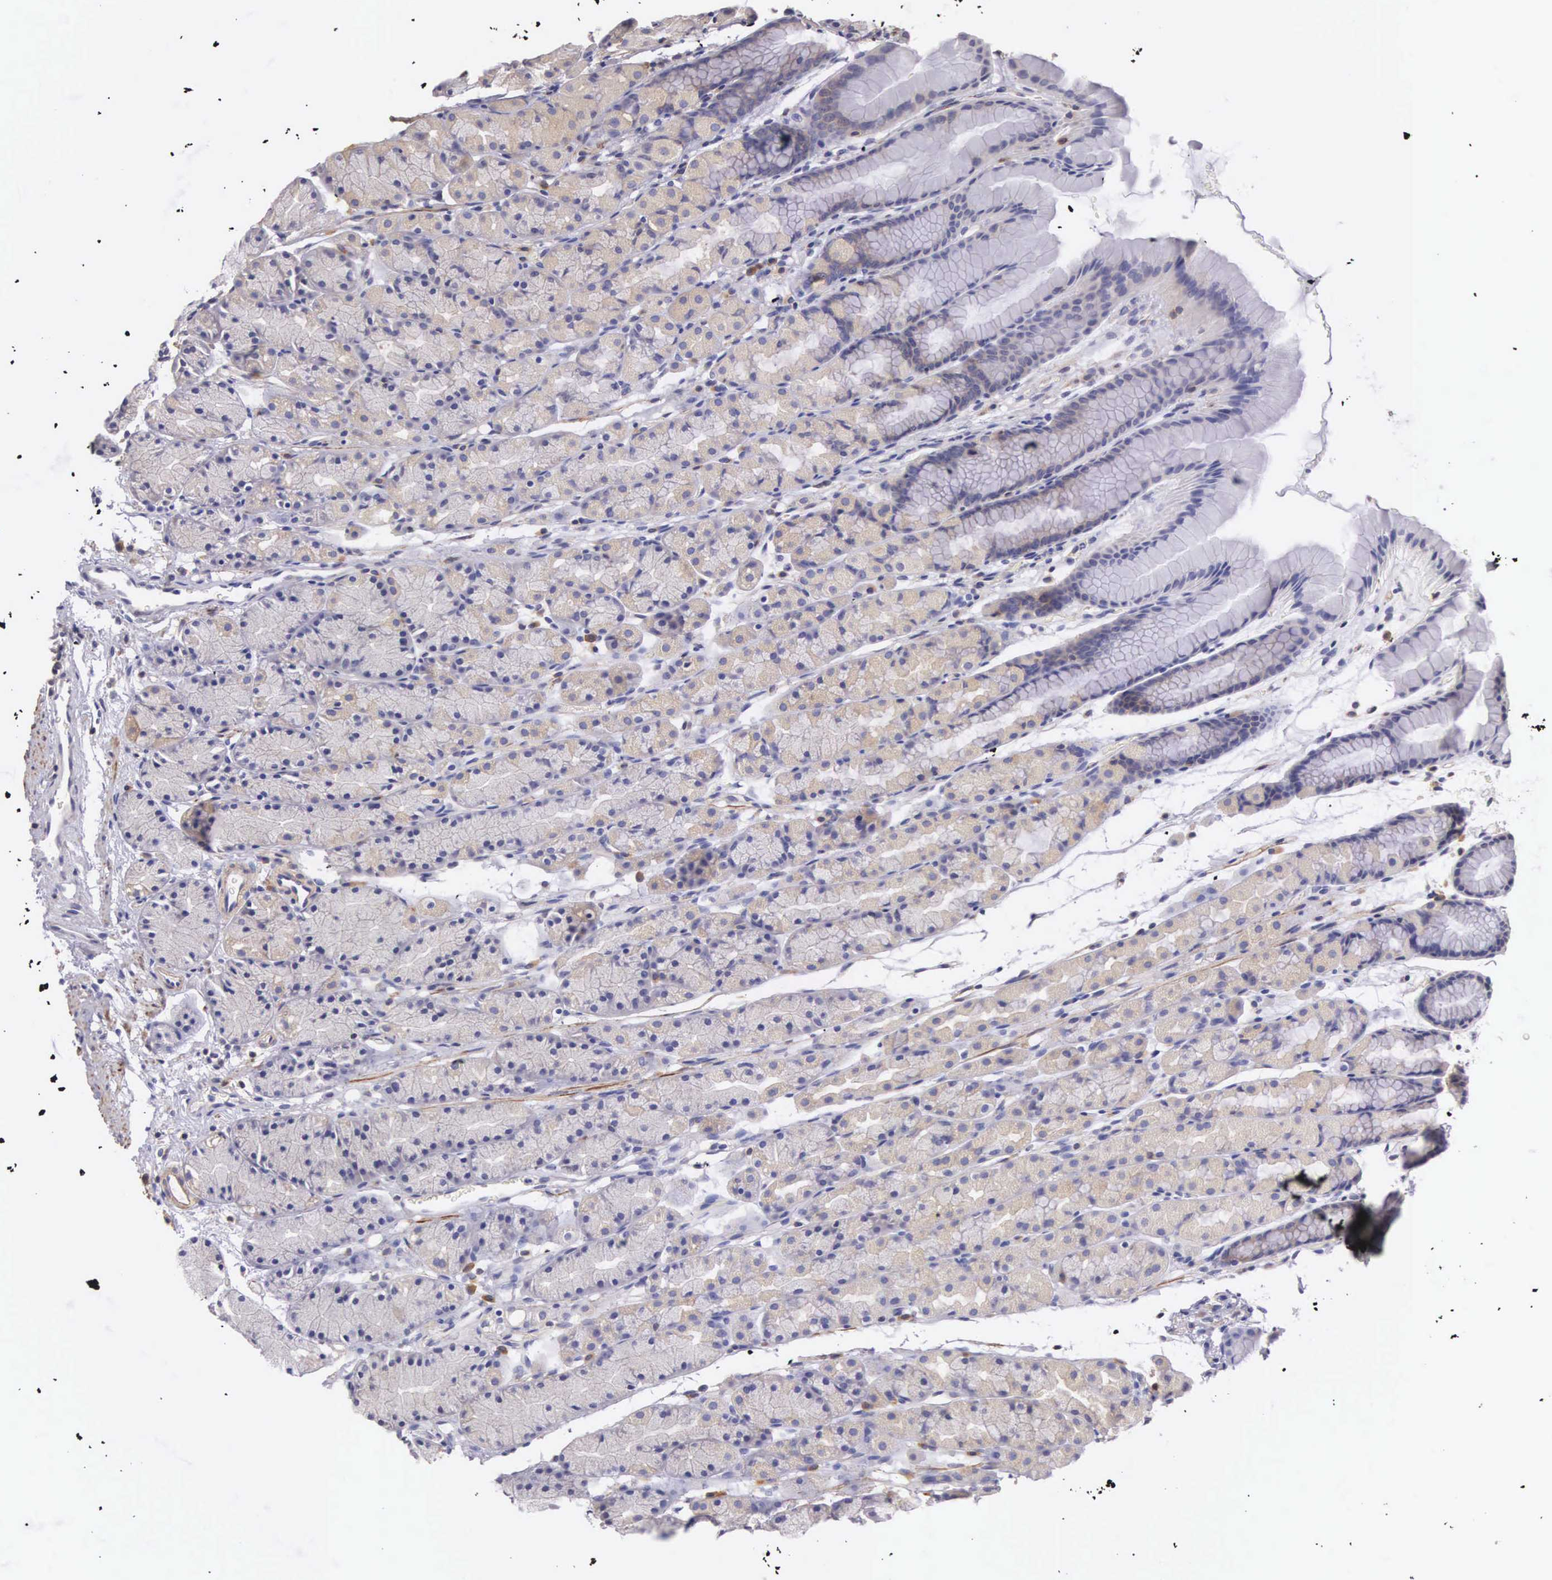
{"staining": {"intensity": "negative", "quantity": "none", "location": "none"}, "tissue": "stomach", "cell_type": "Glandular cells", "image_type": "normal", "snomed": [{"axis": "morphology", "description": "Normal tissue, NOS"}, {"axis": "topography", "description": "Esophagus"}, {"axis": "topography", "description": "Stomach, upper"}], "caption": "DAB immunohistochemical staining of unremarkable stomach shows no significant staining in glandular cells. (Brightfield microscopy of DAB (3,3'-diaminobenzidine) immunohistochemistry (IHC) at high magnification).", "gene": "OSBPL3", "patient": {"sex": "male", "age": 47}}